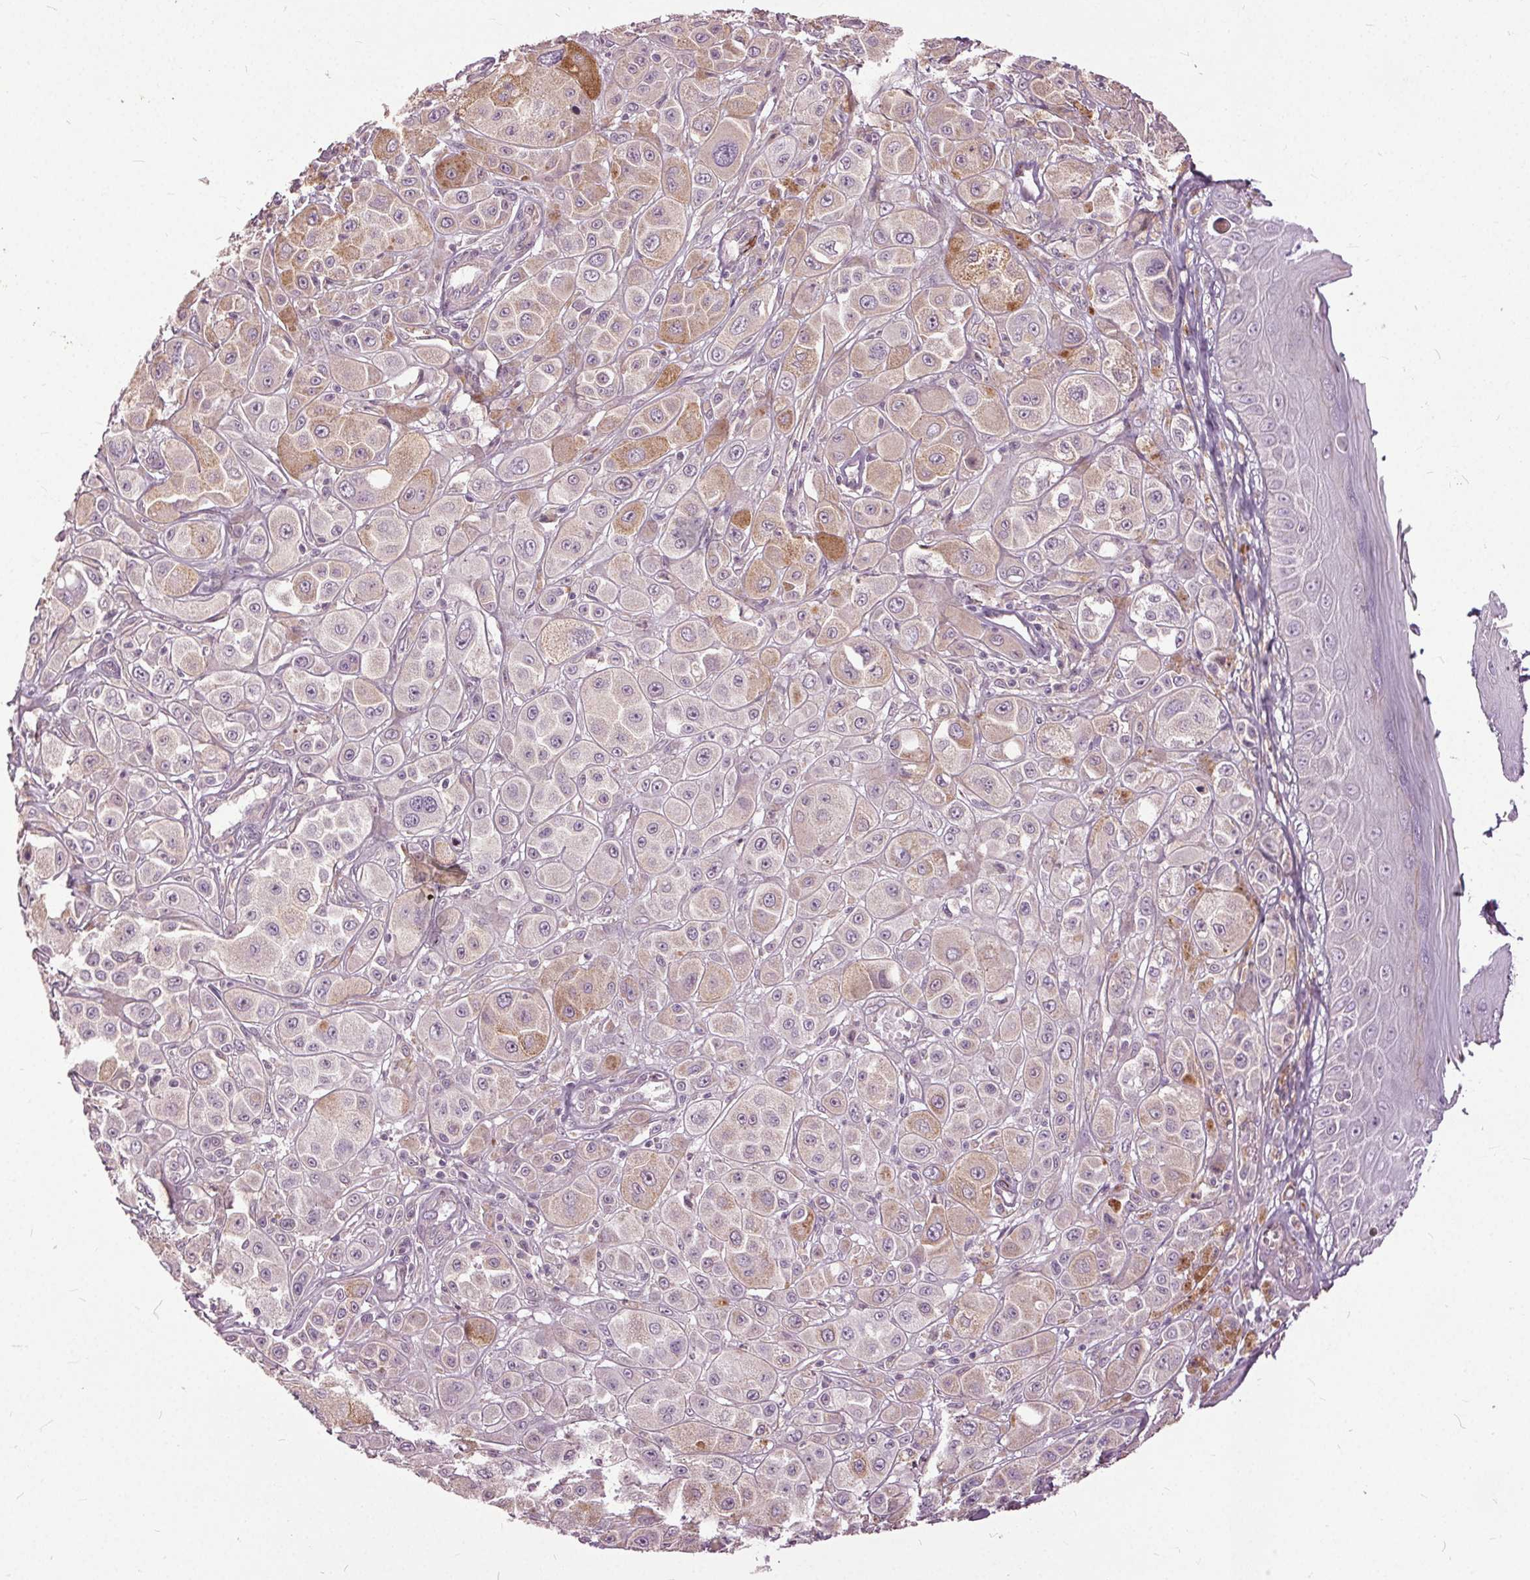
{"staining": {"intensity": "negative", "quantity": "none", "location": "none"}, "tissue": "melanoma", "cell_type": "Tumor cells", "image_type": "cancer", "snomed": [{"axis": "morphology", "description": "Malignant melanoma, NOS"}, {"axis": "topography", "description": "Skin"}], "caption": "This image is of melanoma stained with IHC to label a protein in brown with the nuclei are counter-stained blue. There is no staining in tumor cells.", "gene": "PDGFD", "patient": {"sex": "male", "age": 67}}